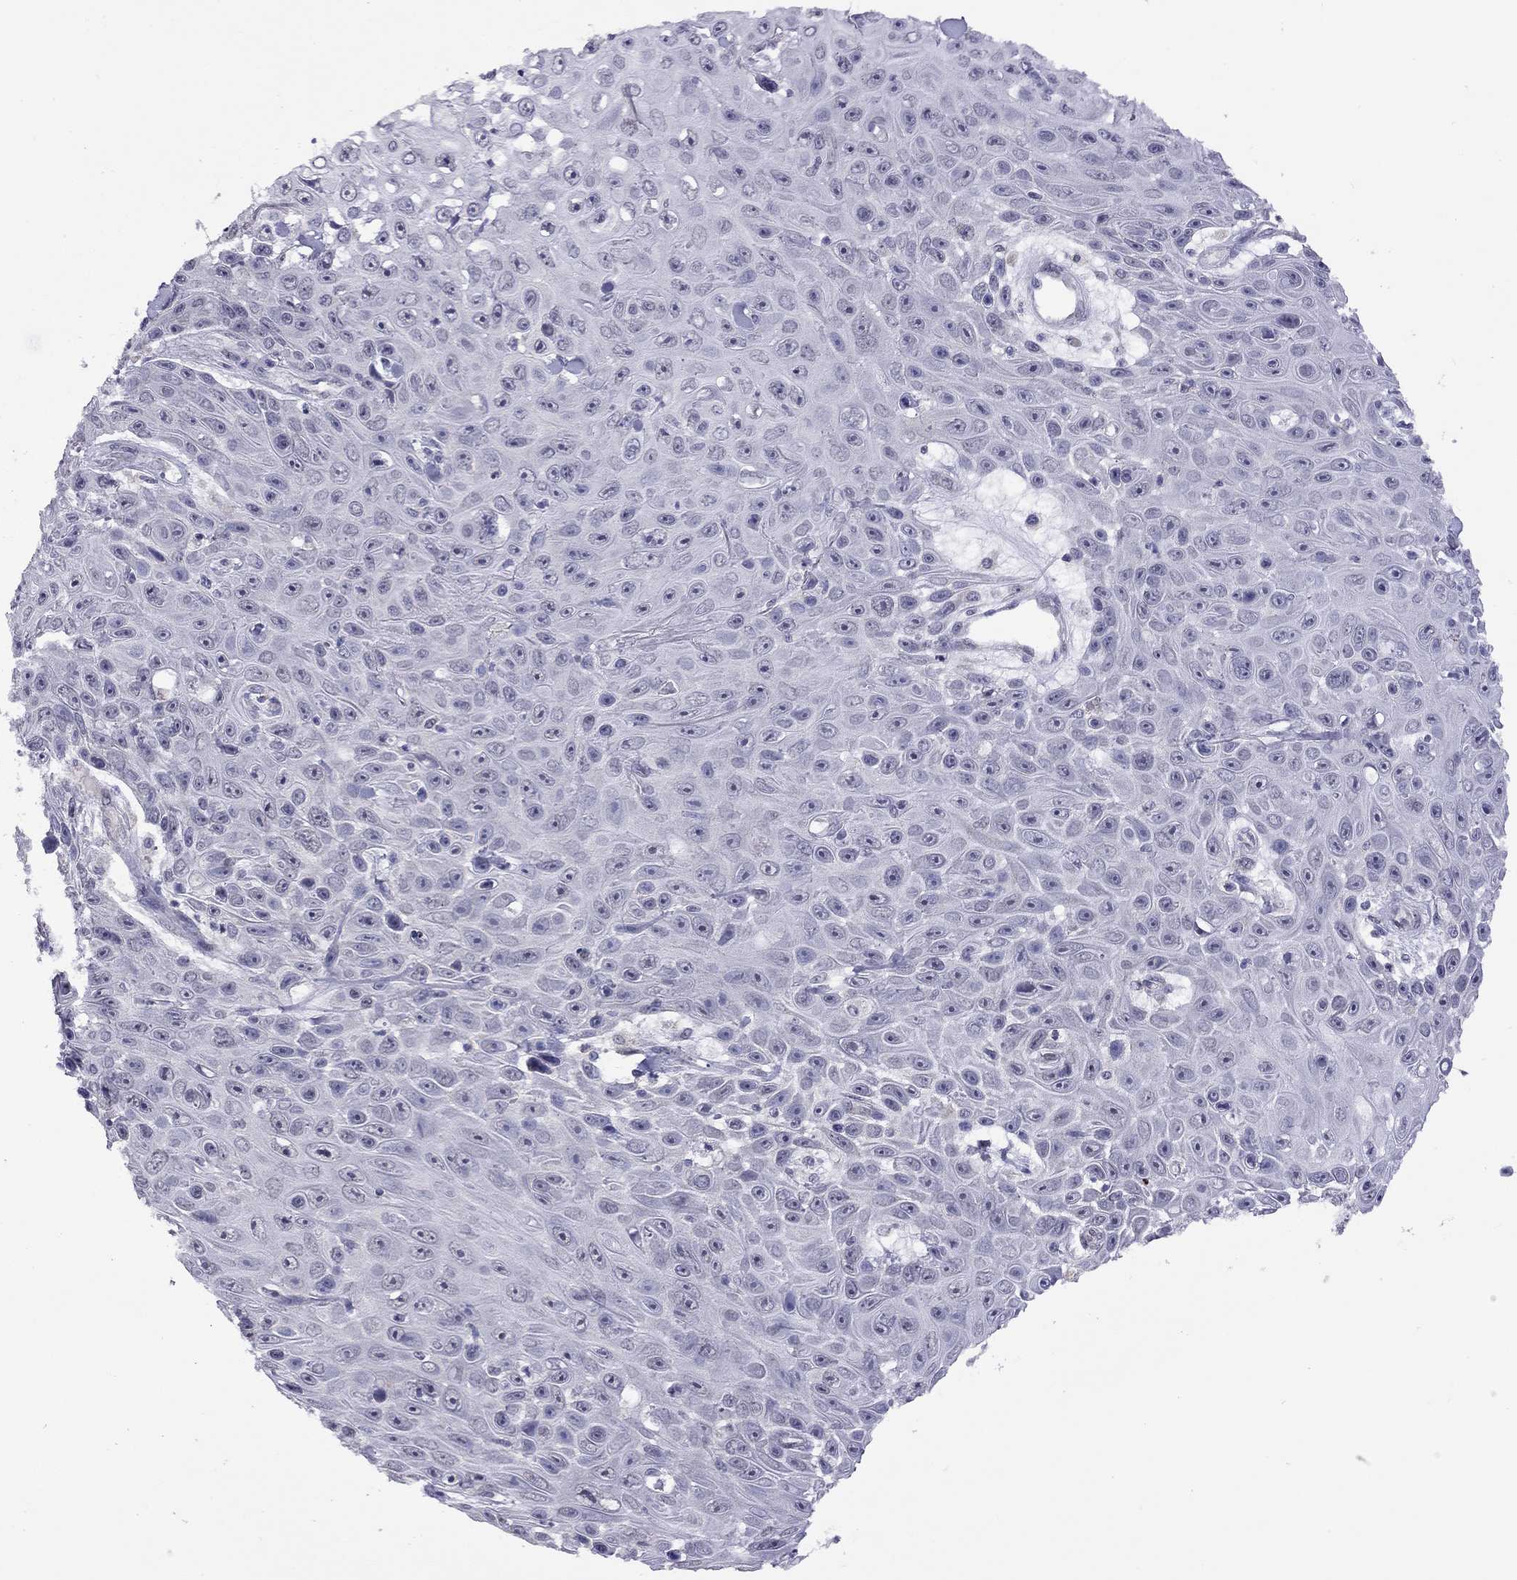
{"staining": {"intensity": "negative", "quantity": "none", "location": "none"}, "tissue": "skin cancer", "cell_type": "Tumor cells", "image_type": "cancer", "snomed": [{"axis": "morphology", "description": "Squamous cell carcinoma, NOS"}, {"axis": "topography", "description": "Skin"}], "caption": "DAB immunohistochemical staining of skin squamous cell carcinoma displays no significant expression in tumor cells.", "gene": "HES5", "patient": {"sex": "male", "age": 82}}